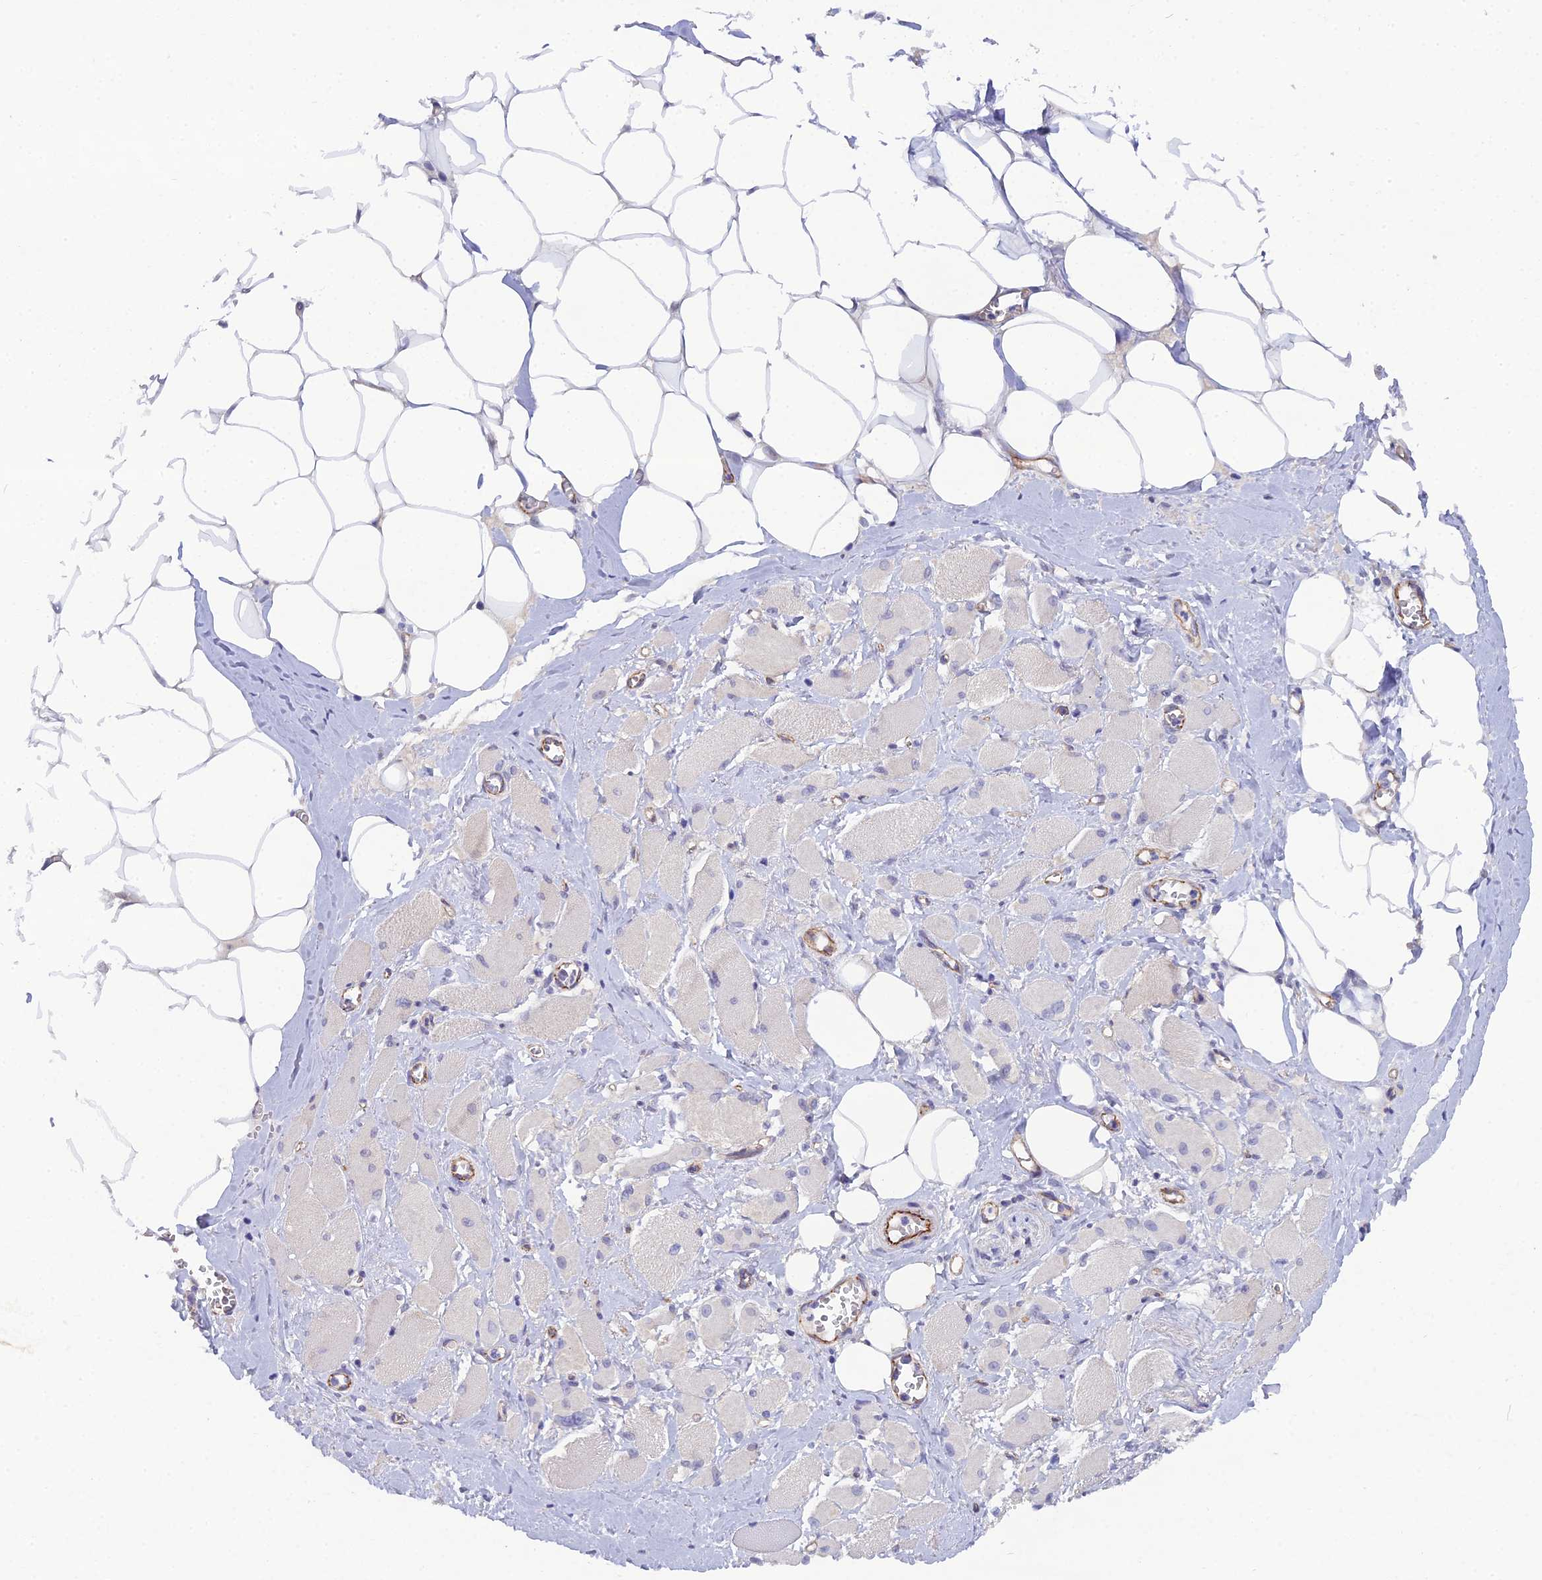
{"staining": {"intensity": "negative", "quantity": "none", "location": "none"}, "tissue": "skeletal muscle", "cell_type": "Myocytes", "image_type": "normal", "snomed": [{"axis": "morphology", "description": "Normal tissue, NOS"}, {"axis": "morphology", "description": "Basal cell carcinoma"}, {"axis": "topography", "description": "Skeletal muscle"}], "caption": "The histopathology image exhibits no significant positivity in myocytes of skeletal muscle. (DAB (3,3'-diaminobenzidine) immunohistochemistry visualized using brightfield microscopy, high magnification).", "gene": "CFAP47", "patient": {"sex": "female", "age": 64}}